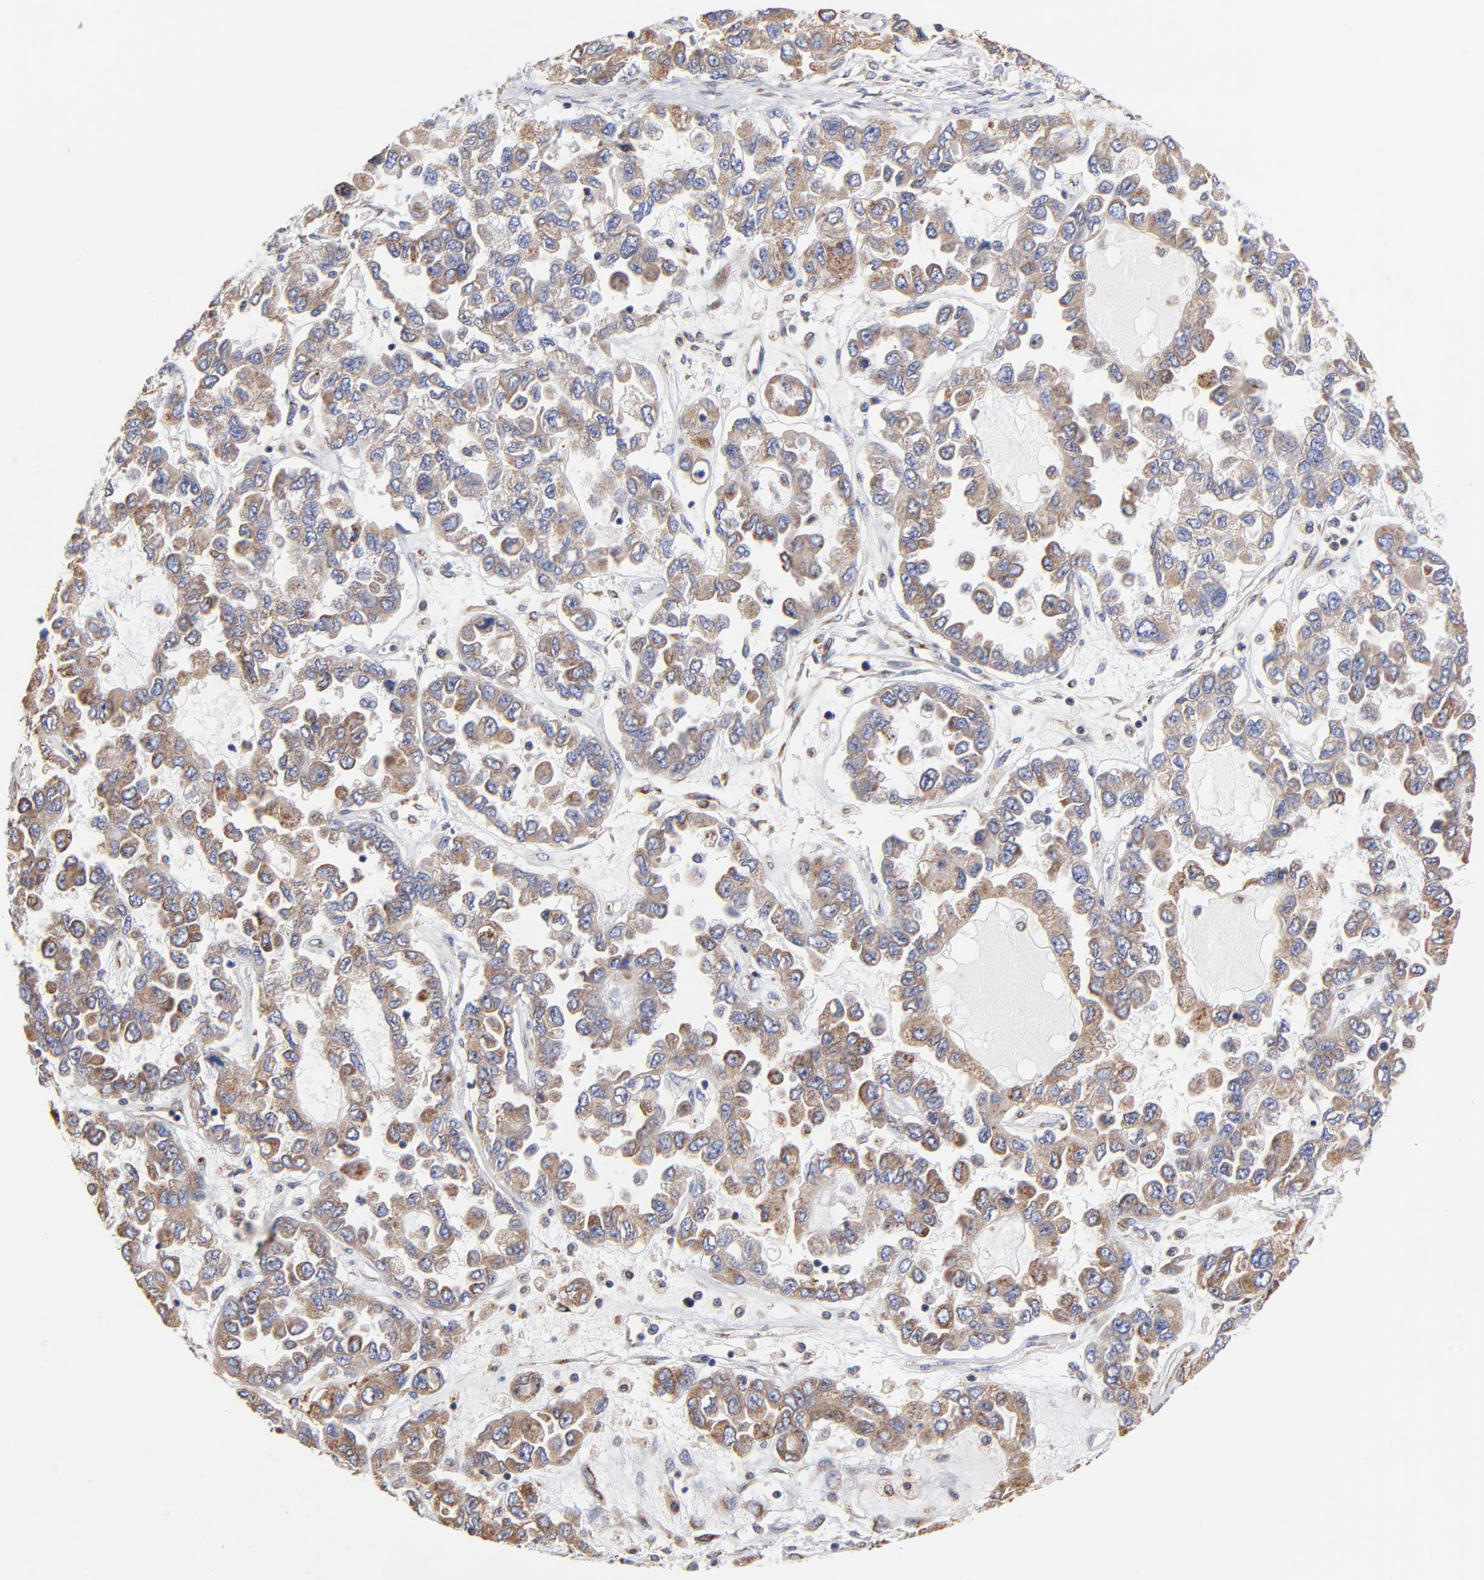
{"staining": {"intensity": "weak", "quantity": ">75%", "location": "cytoplasmic/membranous"}, "tissue": "ovarian cancer", "cell_type": "Tumor cells", "image_type": "cancer", "snomed": [{"axis": "morphology", "description": "Cystadenocarcinoma, serous, NOS"}, {"axis": "topography", "description": "Ovary"}], "caption": "Ovarian serous cystadenocarcinoma stained for a protein (brown) reveals weak cytoplasmic/membranous positive expression in approximately >75% of tumor cells.", "gene": "LMAN1", "patient": {"sex": "female", "age": 84}}